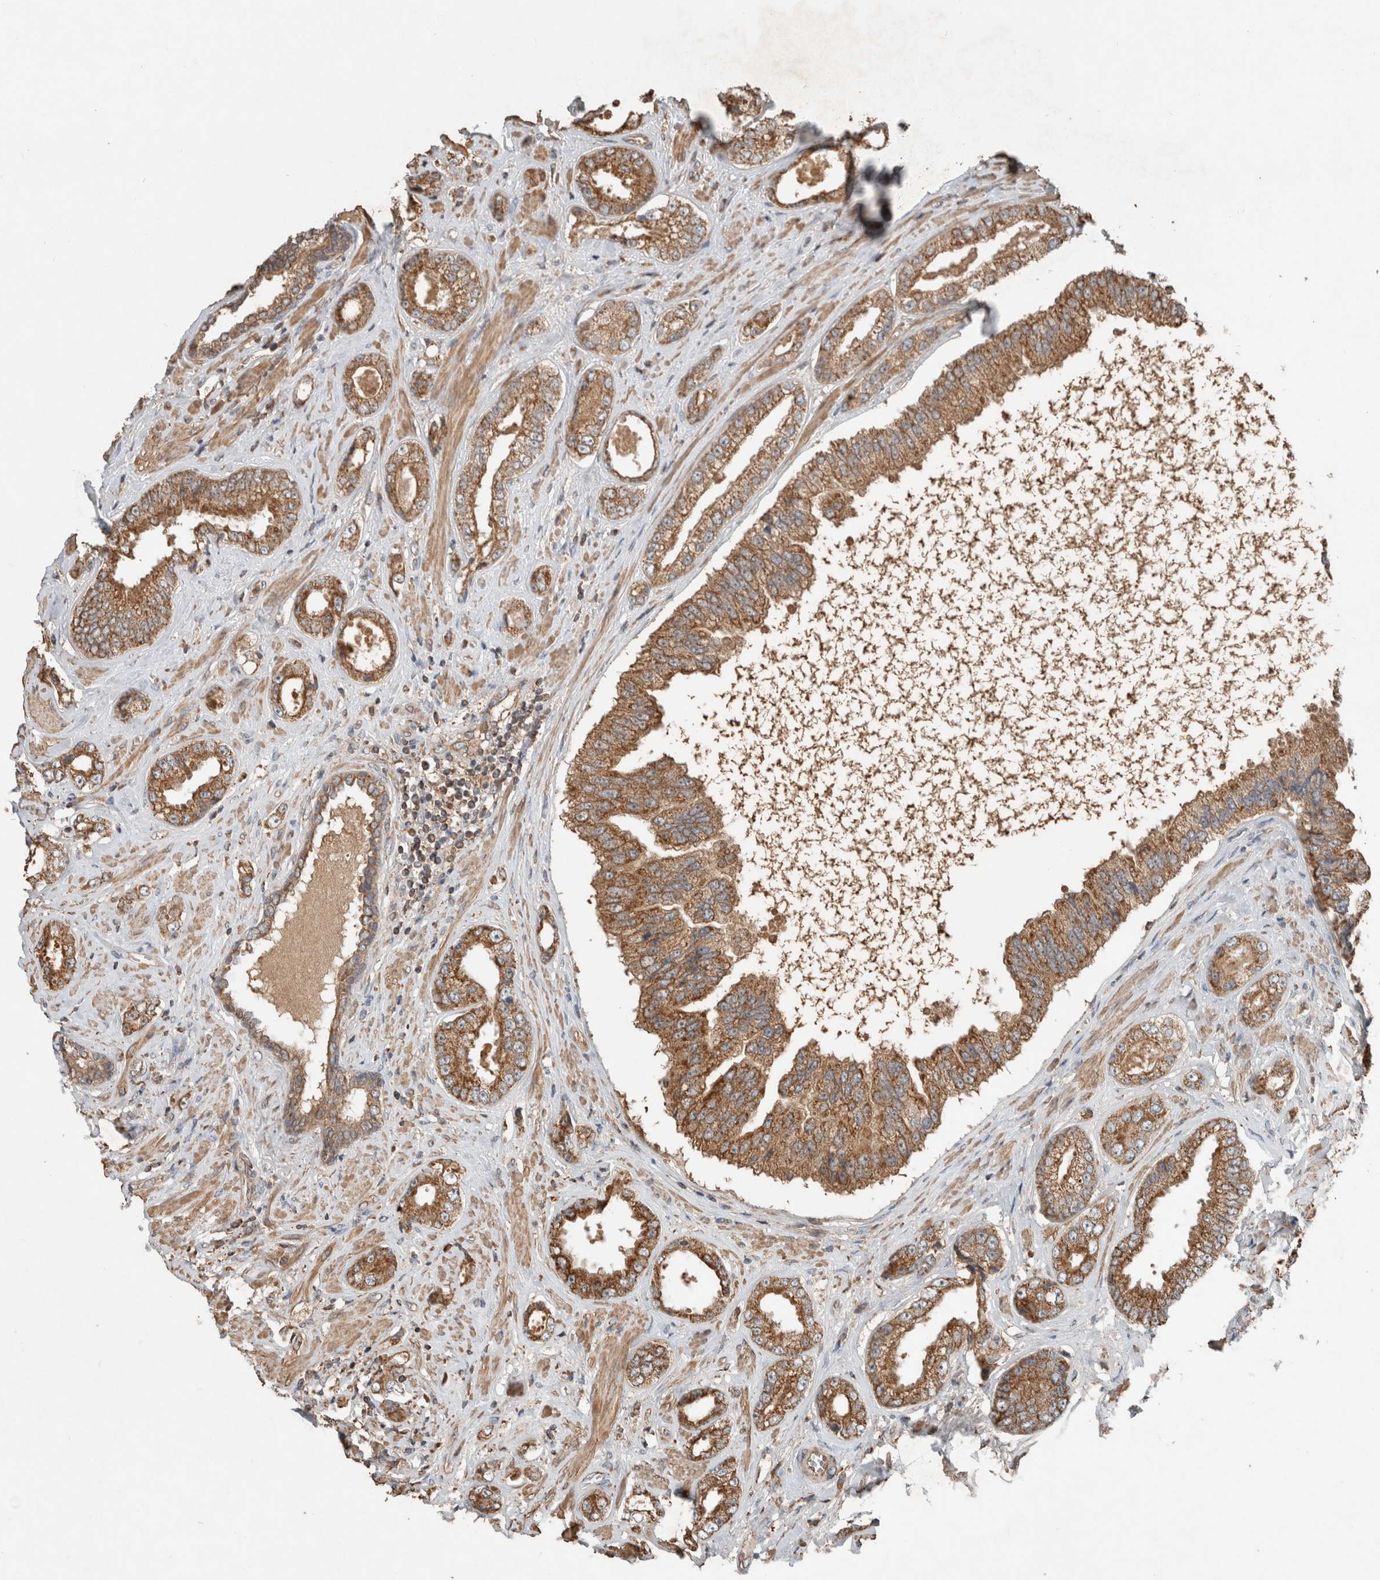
{"staining": {"intensity": "strong", "quantity": ">75%", "location": "cytoplasmic/membranous"}, "tissue": "prostate cancer", "cell_type": "Tumor cells", "image_type": "cancer", "snomed": [{"axis": "morphology", "description": "Adenocarcinoma, High grade"}, {"axis": "topography", "description": "Prostate"}], "caption": "Immunohistochemistry (IHC) (DAB (3,3'-diaminobenzidine)) staining of human prostate cancer (high-grade adenocarcinoma) shows strong cytoplasmic/membranous protein expression in about >75% of tumor cells.", "gene": "KLK14", "patient": {"sex": "male", "age": 61}}